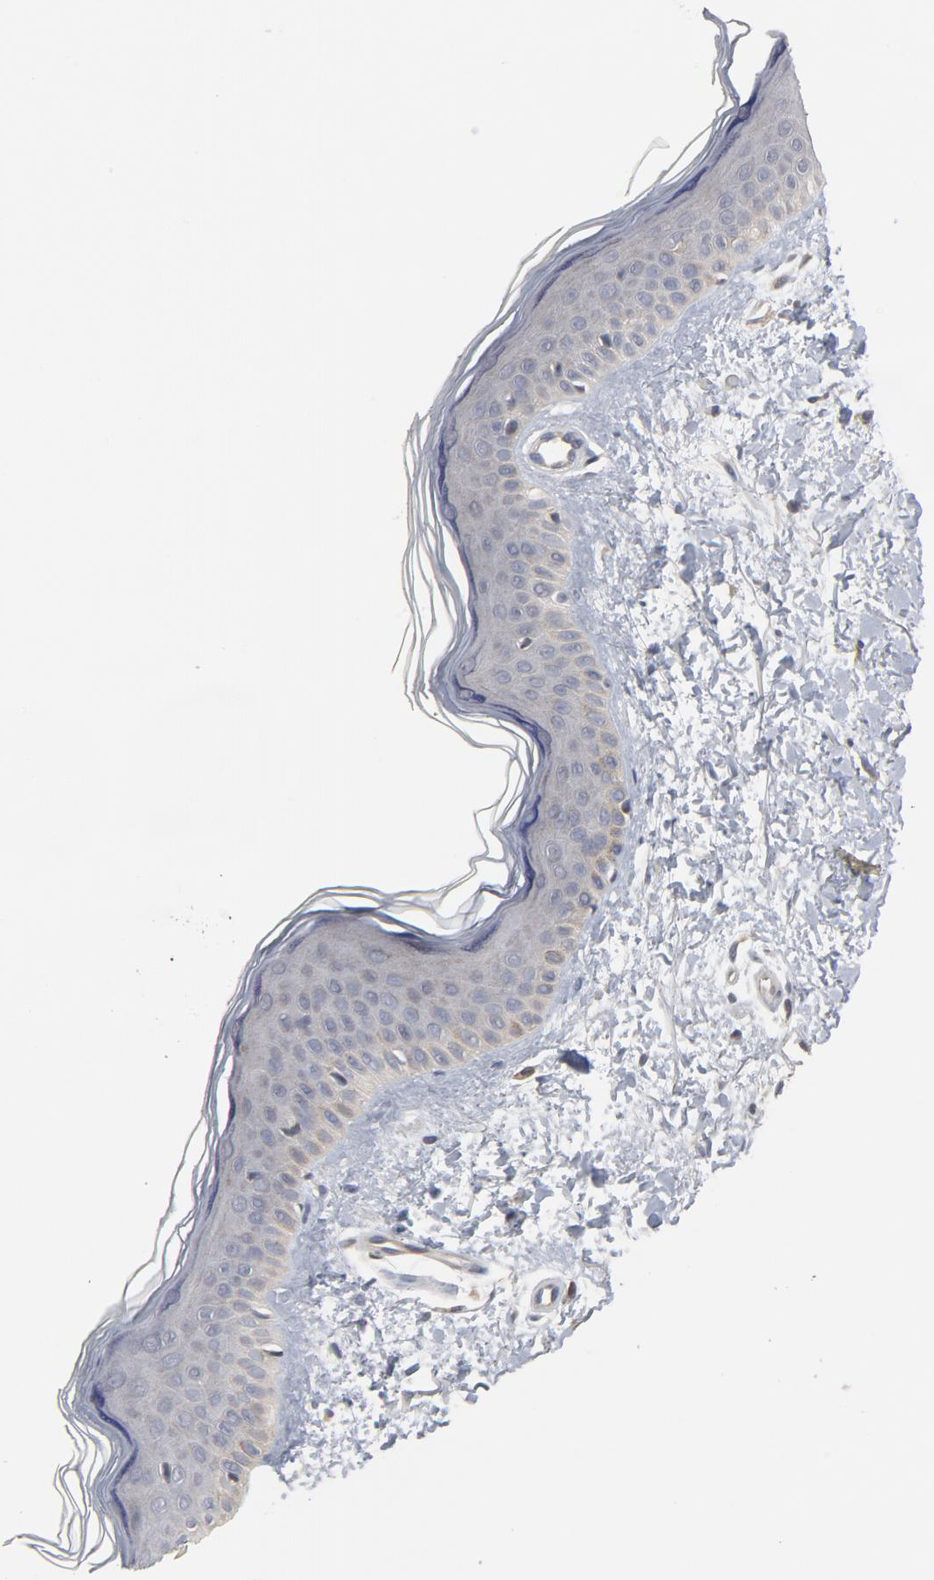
{"staining": {"intensity": "negative", "quantity": "none", "location": "none"}, "tissue": "skin", "cell_type": "Fibroblasts", "image_type": "normal", "snomed": [{"axis": "morphology", "description": "Normal tissue, NOS"}, {"axis": "topography", "description": "Skin"}], "caption": "DAB immunohistochemical staining of normal skin demonstrates no significant positivity in fibroblasts.", "gene": "PPP1R1B", "patient": {"sex": "female", "age": 19}}